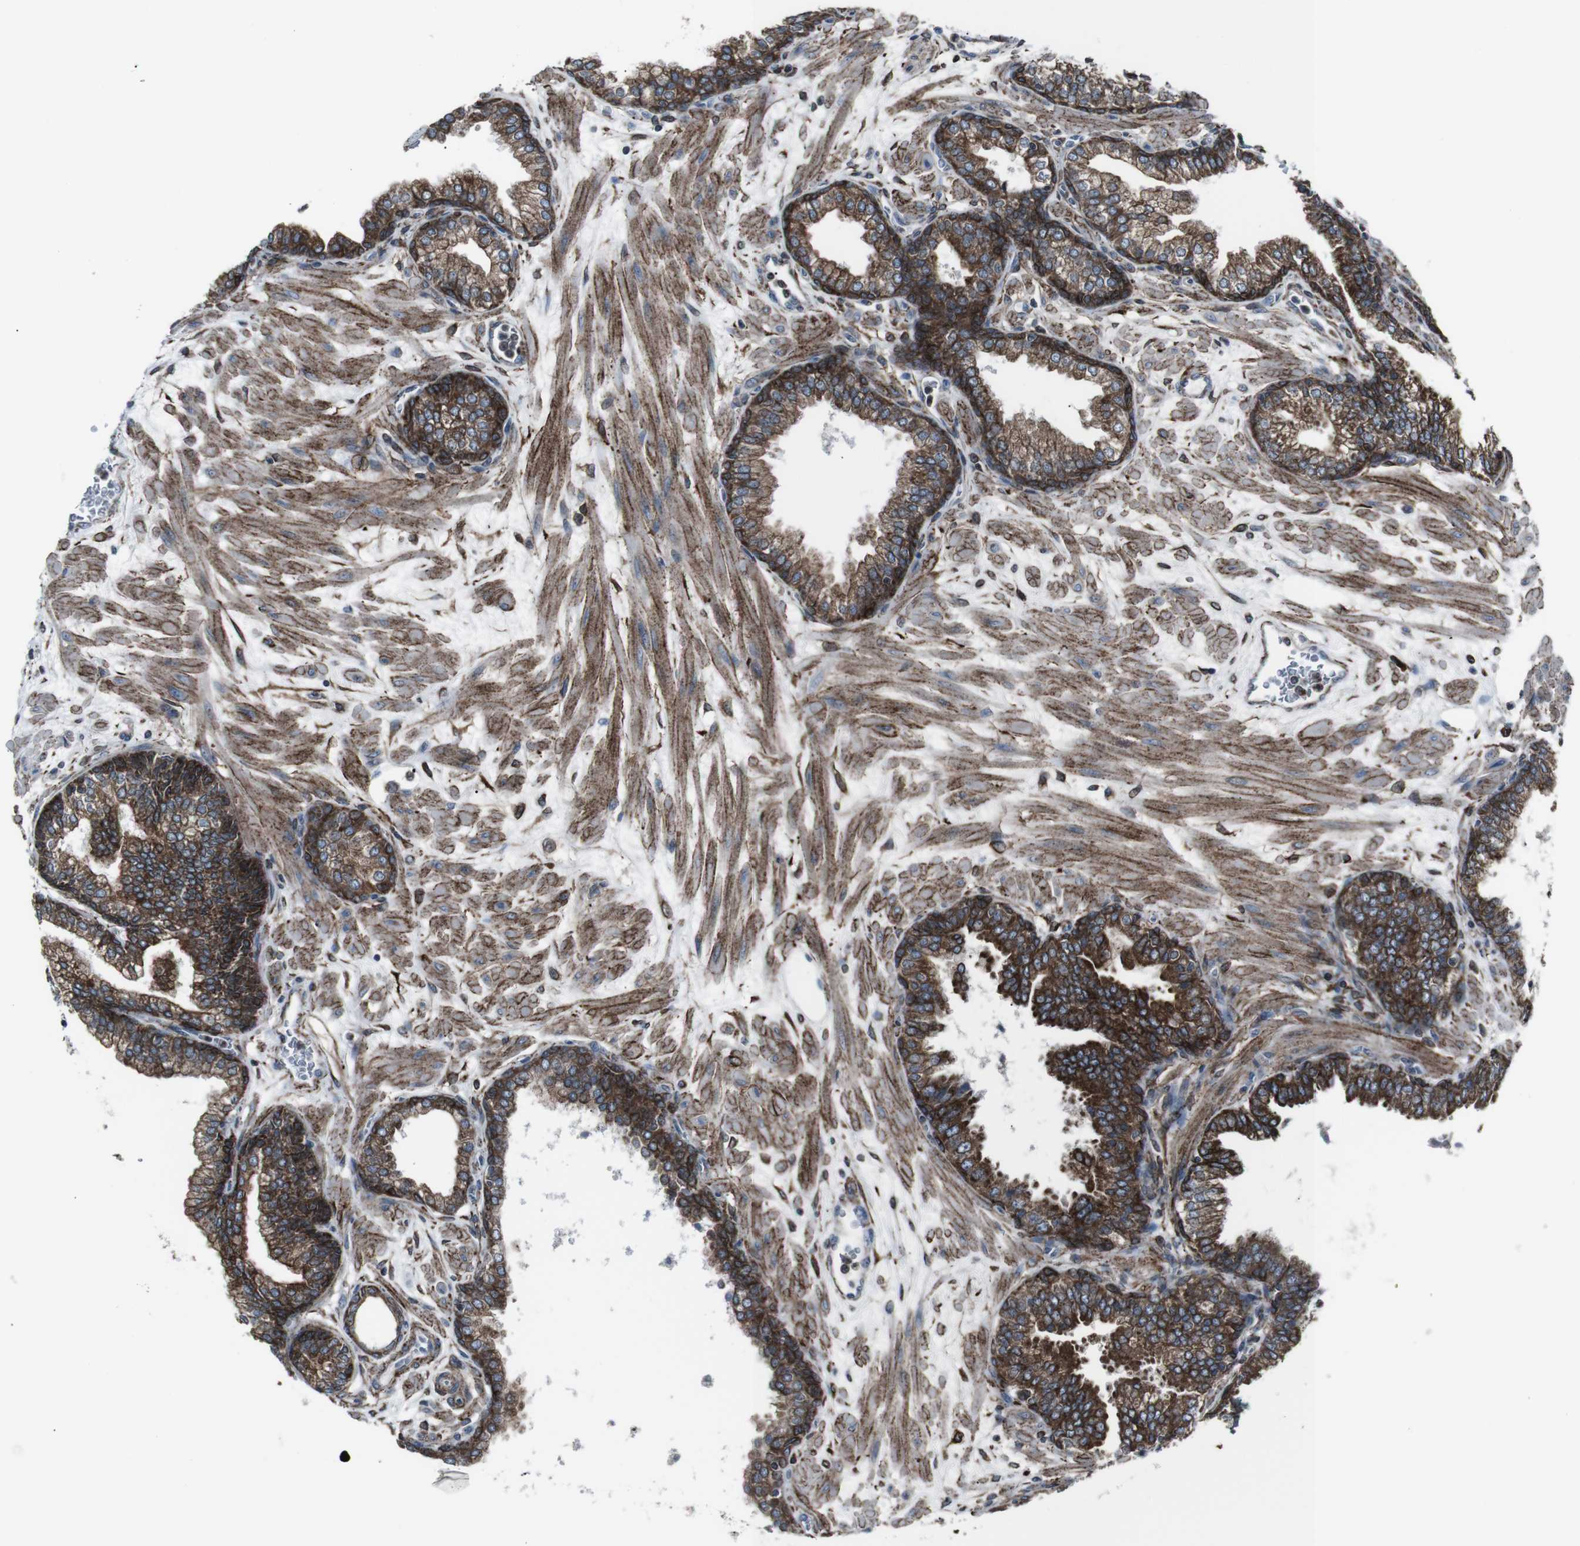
{"staining": {"intensity": "moderate", "quantity": ">75%", "location": "cytoplasmic/membranous"}, "tissue": "prostate", "cell_type": "Glandular cells", "image_type": "normal", "snomed": [{"axis": "morphology", "description": "Normal tissue, NOS"}, {"axis": "morphology", "description": "Urothelial carcinoma, Low grade"}, {"axis": "topography", "description": "Urinary bladder"}, {"axis": "topography", "description": "Prostate"}], "caption": "Protein expression analysis of unremarkable prostate exhibits moderate cytoplasmic/membranous positivity in approximately >75% of glandular cells. The protein is stained brown, and the nuclei are stained in blue (DAB IHC with brightfield microscopy, high magnification).", "gene": "LNPK", "patient": {"sex": "male", "age": 60}}